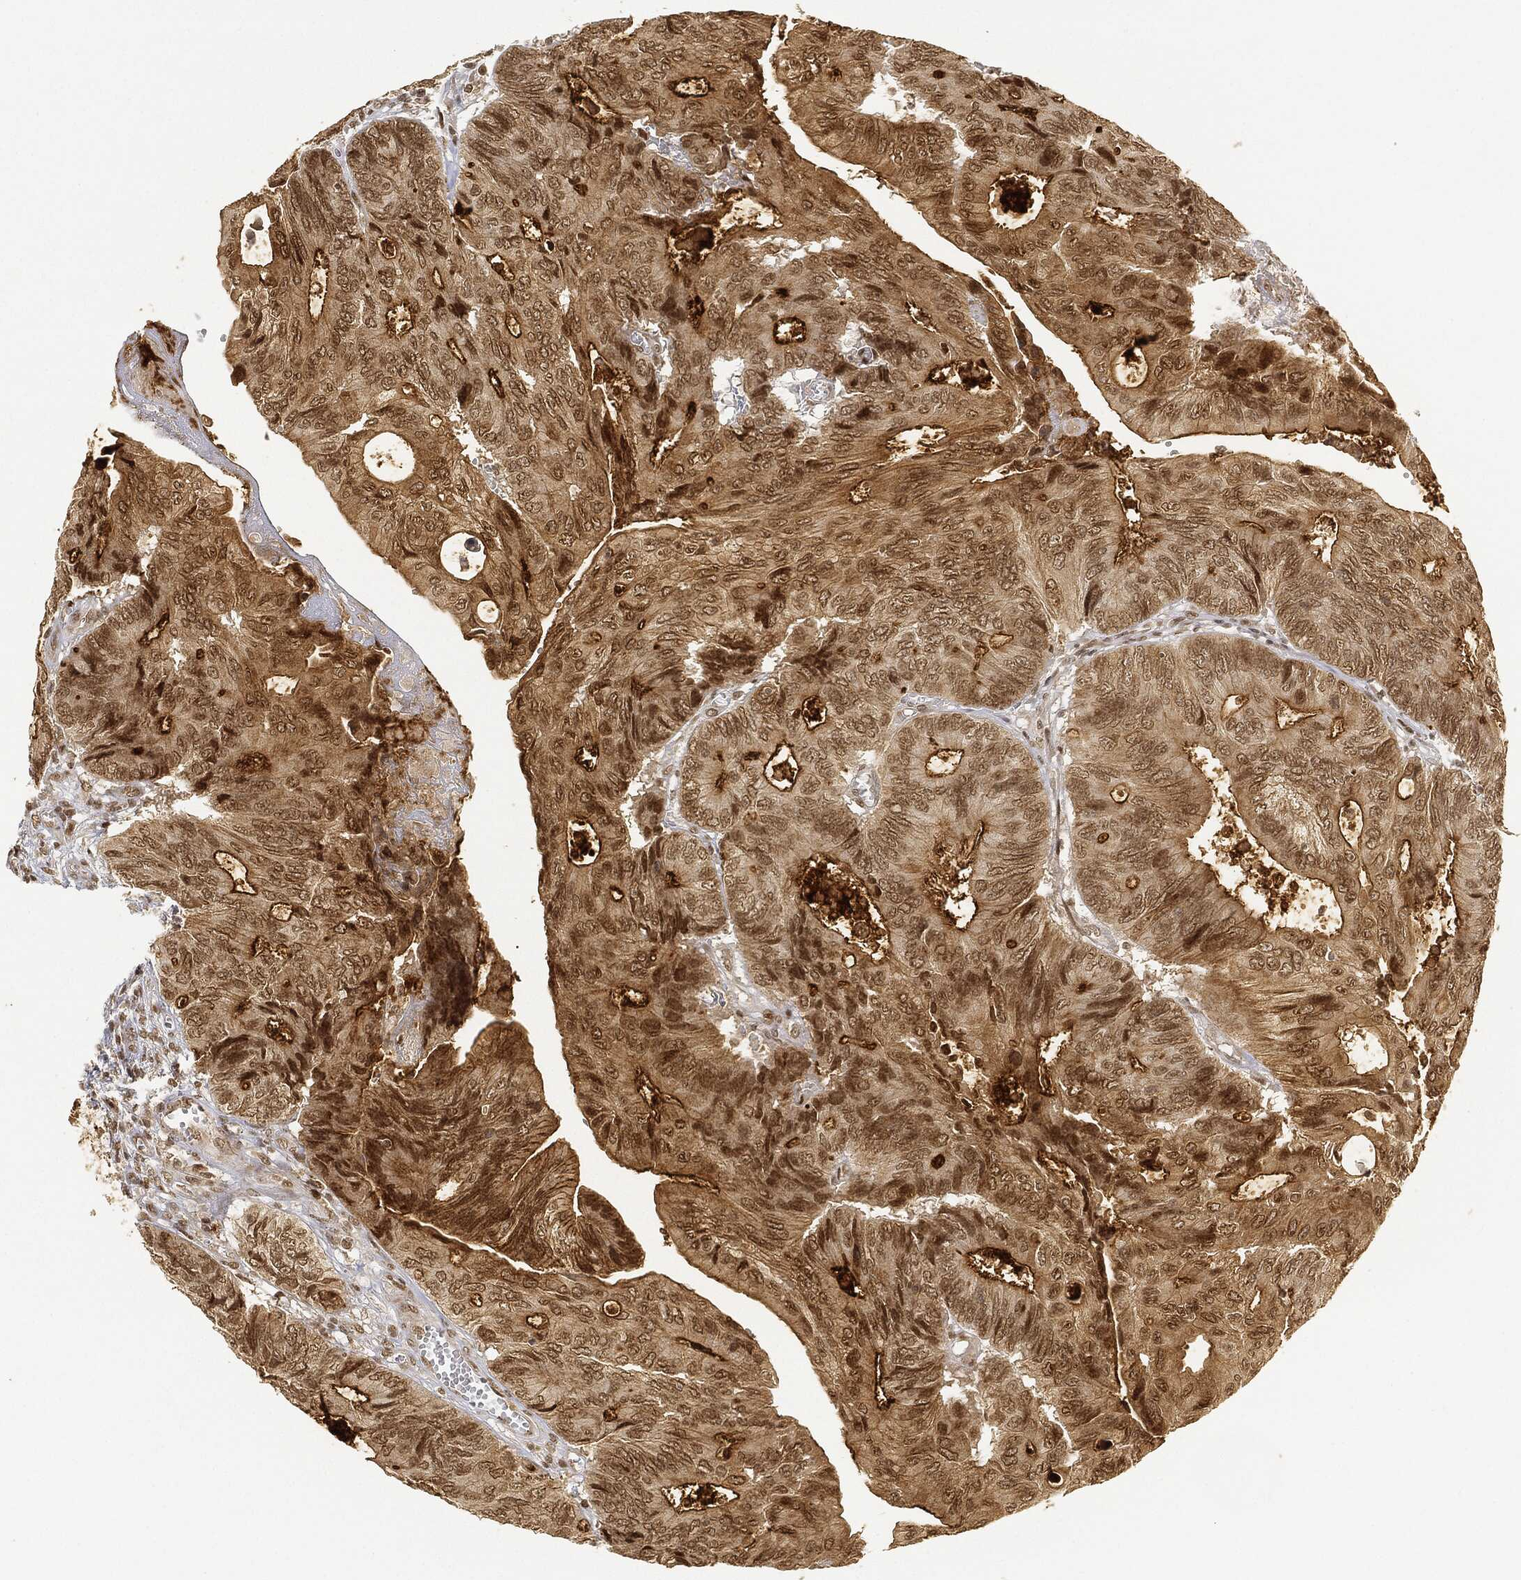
{"staining": {"intensity": "strong", "quantity": "<25%", "location": "nuclear"}, "tissue": "colorectal cancer", "cell_type": "Tumor cells", "image_type": "cancer", "snomed": [{"axis": "morphology", "description": "Normal tissue, NOS"}, {"axis": "morphology", "description": "Adenocarcinoma, NOS"}, {"axis": "topography", "description": "Colon"}], "caption": "DAB (3,3'-diaminobenzidine) immunohistochemical staining of human colorectal cancer shows strong nuclear protein expression in approximately <25% of tumor cells.", "gene": "CIB1", "patient": {"sex": "male", "age": 65}}